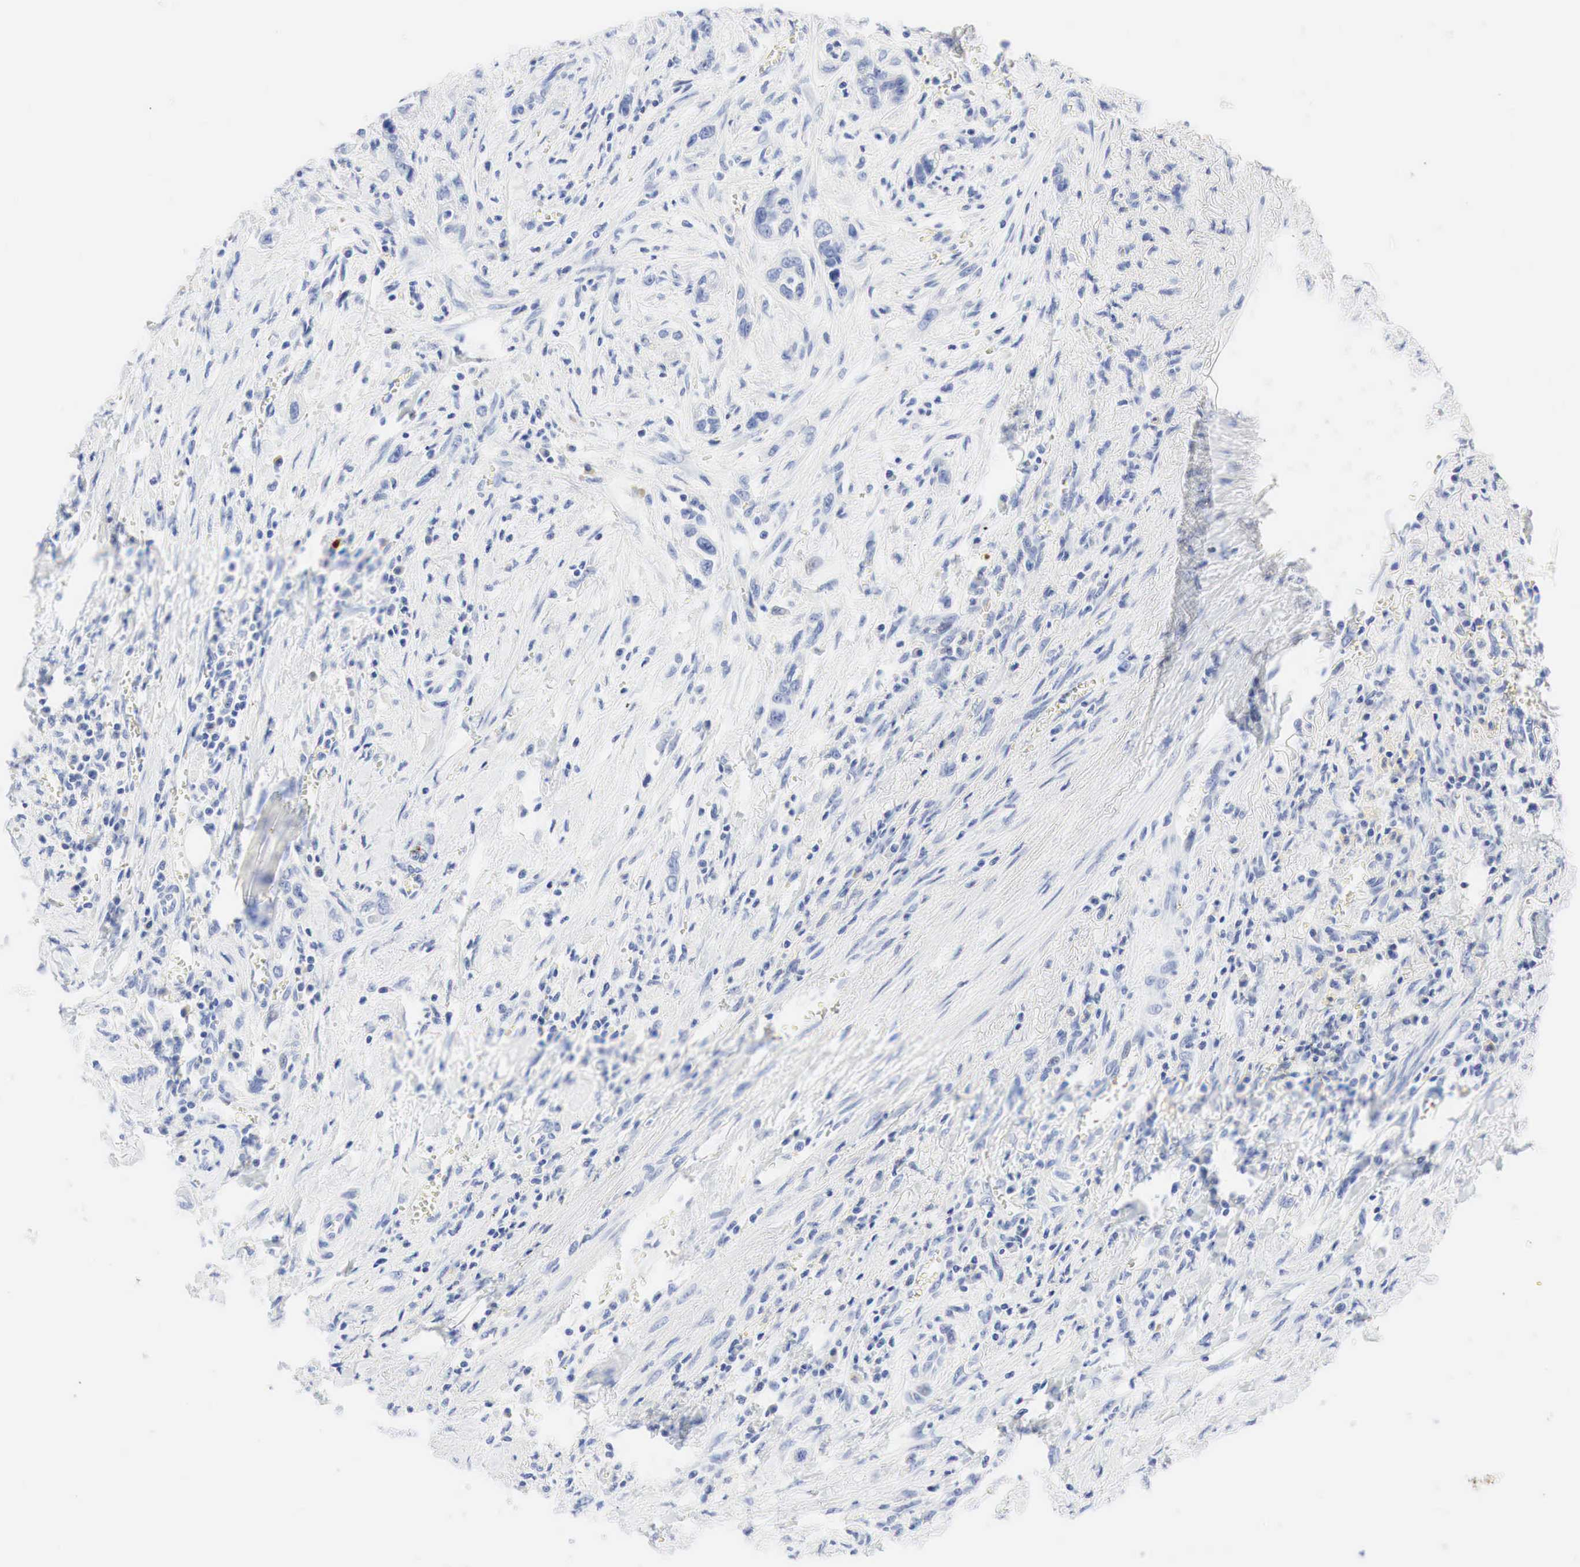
{"staining": {"intensity": "negative", "quantity": "none", "location": "none"}, "tissue": "pancreatic cancer", "cell_type": "Tumor cells", "image_type": "cancer", "snomed": [{"axis": "morphology", "description": "Adenocarcinoma, NOS"}, {"axis": "topography", "description": "Pancreas"}], "caption": "Immunohistochemical staining of human pancreatic cancer (adenocarcinoma) displays no significant expression in tumor cells.", "gene": "NKX2-1", "patient": {"sex": "male", "age": 69}}